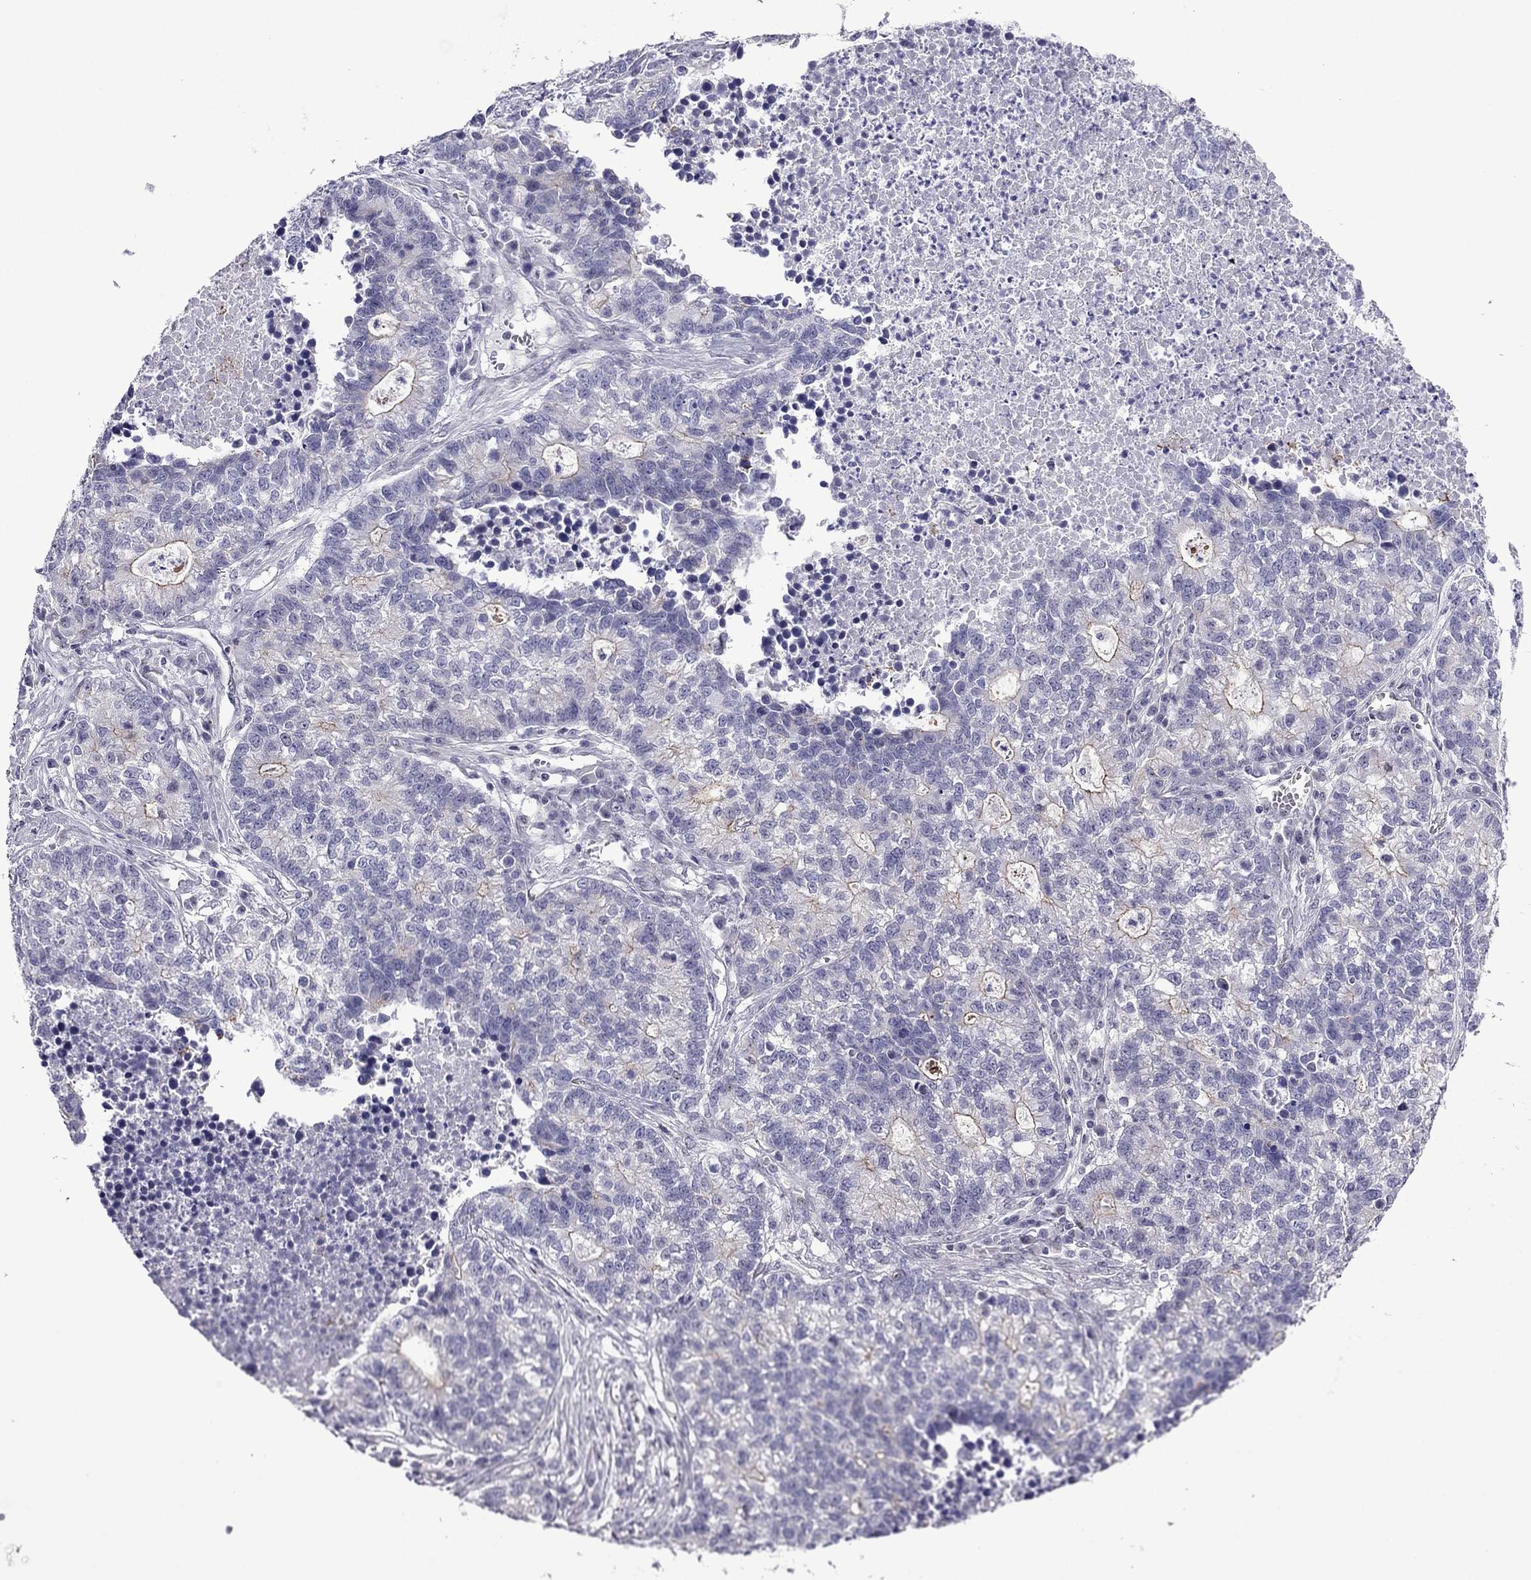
{"staining": {"intensity": "moderate", "quantity": "<25%", "location": "cytoplasmic/membranous"}, "tissue": "lung cancer", "cell_type": "Tumor cells", "image_type": "cancer", "snomed": [{"axis": "morphology", "description": "Adenocarcinoma, NOS"}, {"axis": "topography", "description": "Lung"}], "caption": "Moderate cytoplasmic/membranous staining is present in approximately <25% of tumor cells in lung cancer (adenocarcinoma).", "gene": "POM121L12", "patient": {"sex": "male", "age": 57}}